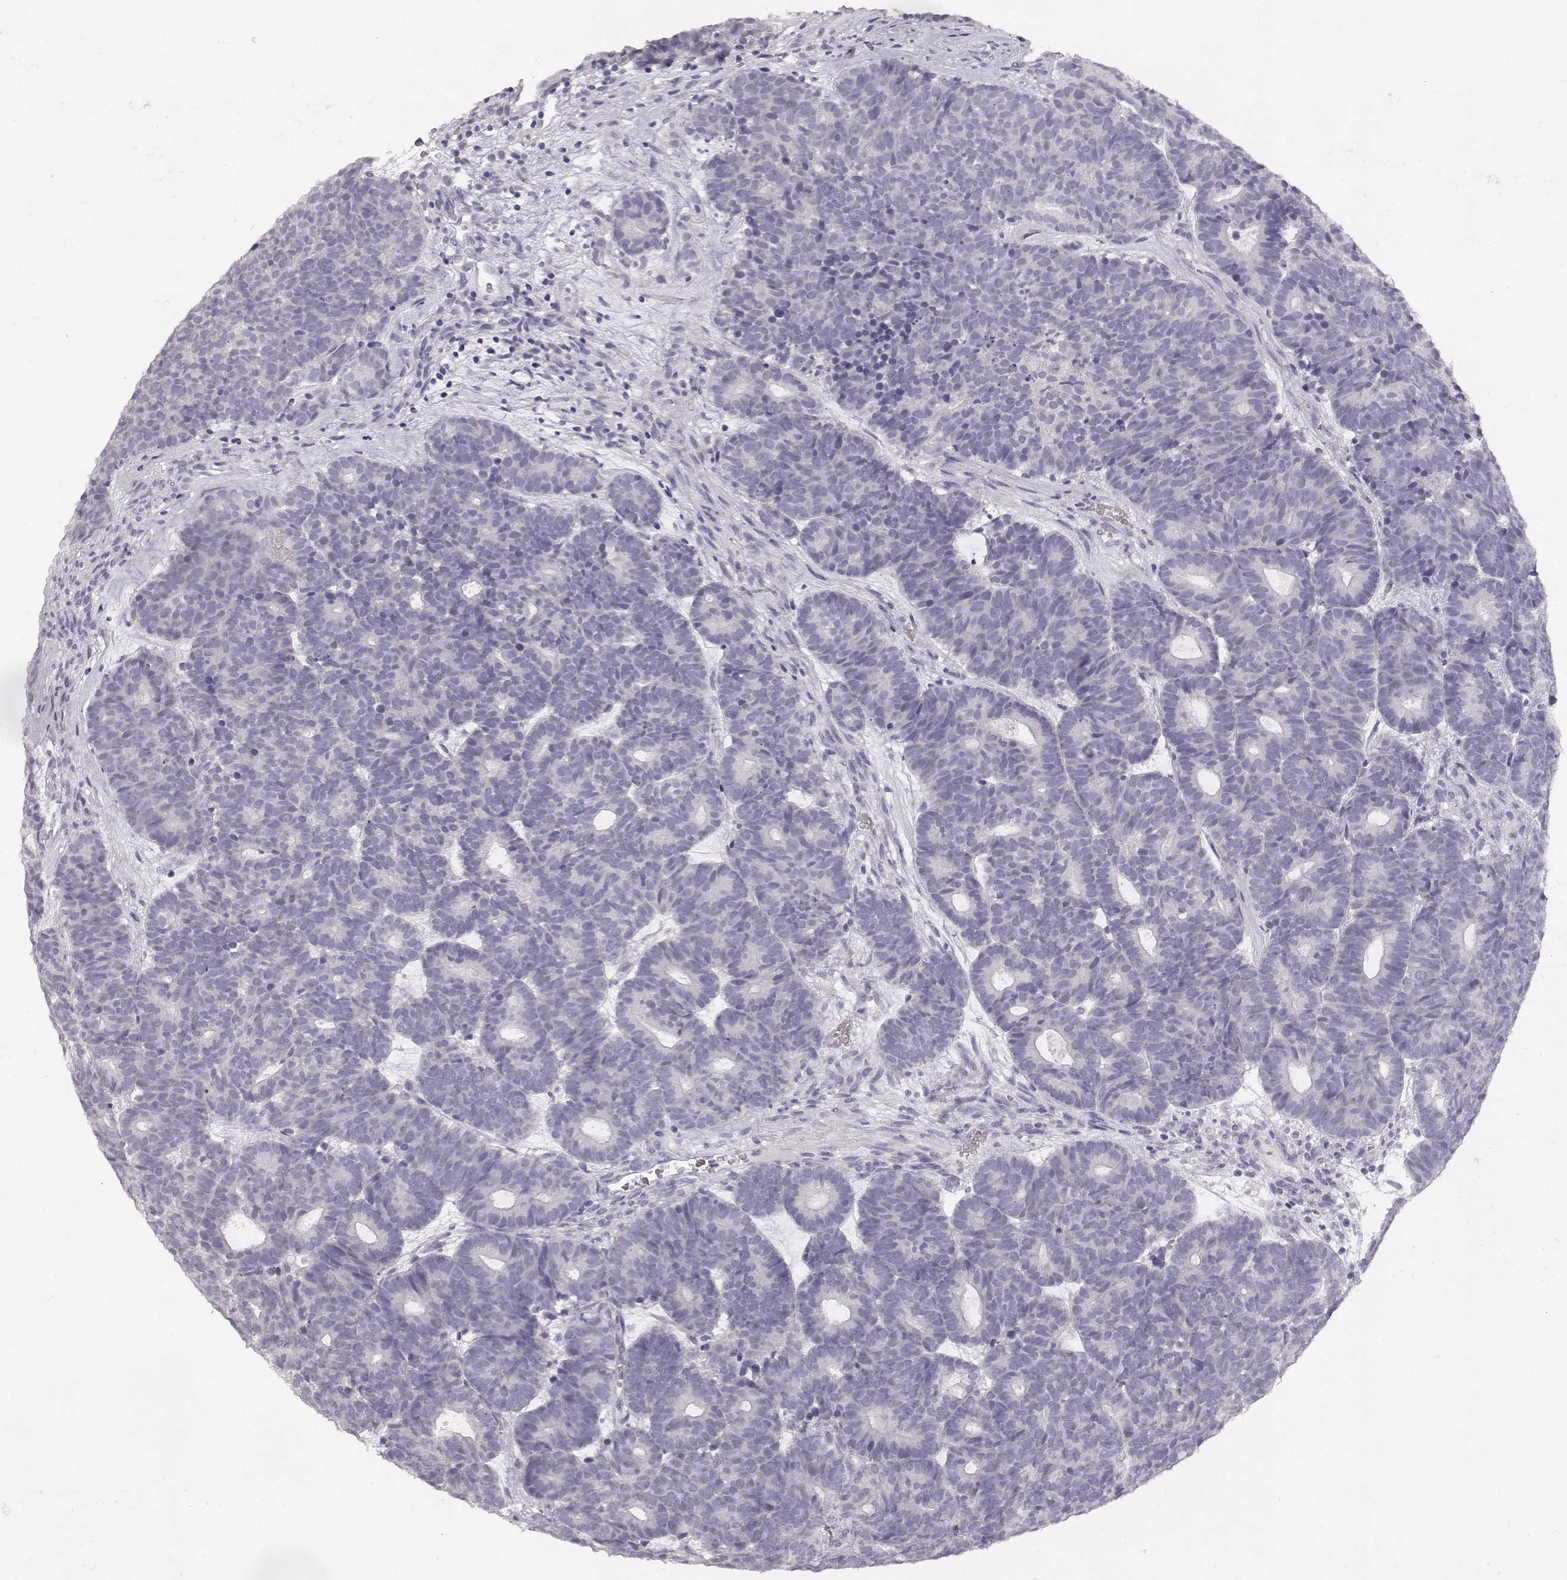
{"staining": {"intensity": "negative", "quantity": "none", "location": "none"}, "tissue": "head and neck cancer", "cell_type": "Tumor cells", "image_type": "cancer", "snomed": [{"axis": "morphology", "description": "Adenocarcinoma, NOS"}, {"axis": "topography", "description": "Head-Neck"}], "caption": "Tumor cells show no significant protein expression in head and neck cancer.", "gene": "TPH2", "patient": {"sex": "female", "age": 81}}